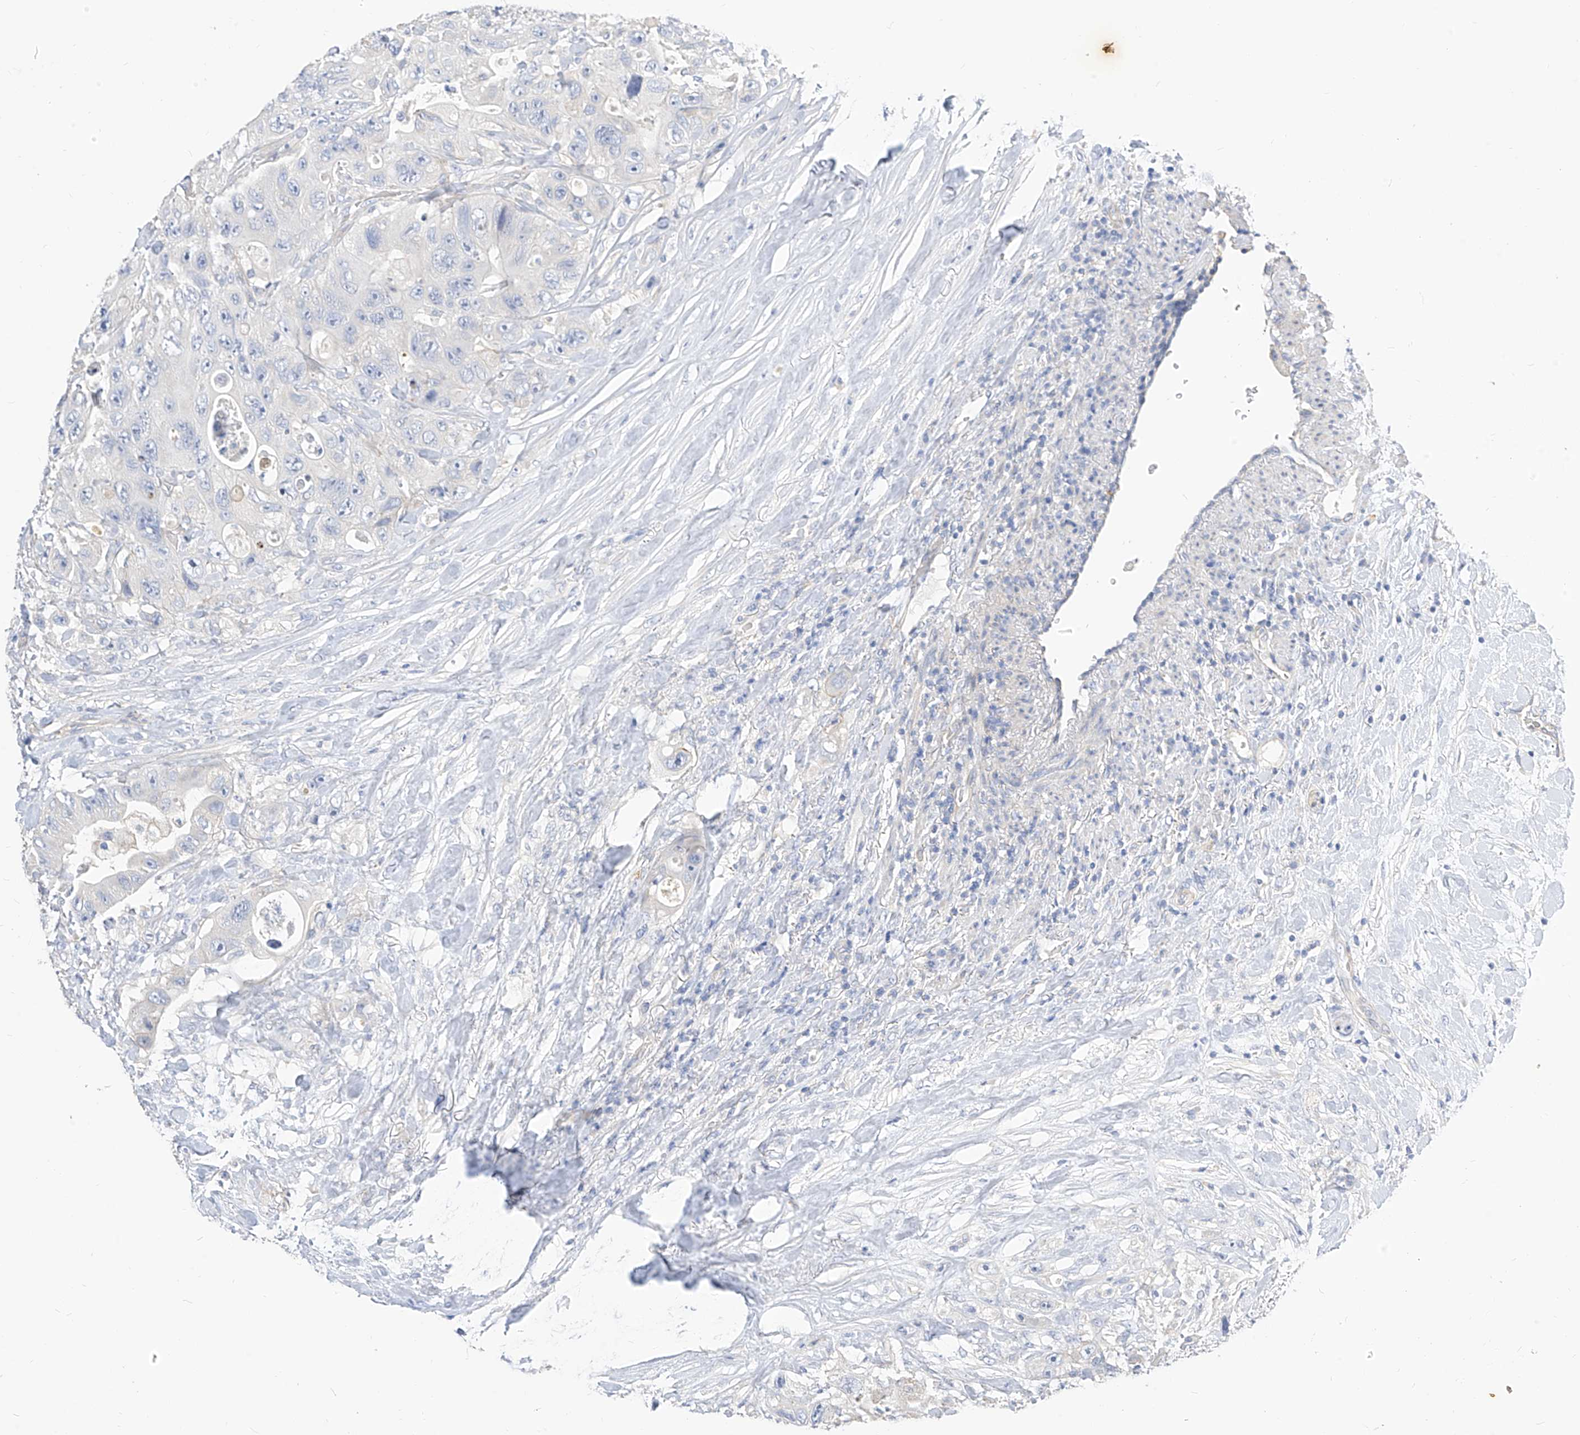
{"staining": {"intensity": "negative", "quantity": "none", "location": "none"}, "tissue": "colorectal cancer", "cell_type": "Tumor cells", "image_type": "cancer", "snomed": [{"axis": "morphology", "description": "Adenocarcinoma, NOS"}, {"axis": "topography", "description": "Colon"}], "caption": "Immunohistochemistry (IHC) photomicrograph of human colorectal cancer stained for a protein (brown), which shows no staining in tumor cells.", "gene": "SCGB2A1", "patient": {"sex": "female", "age": 46}}